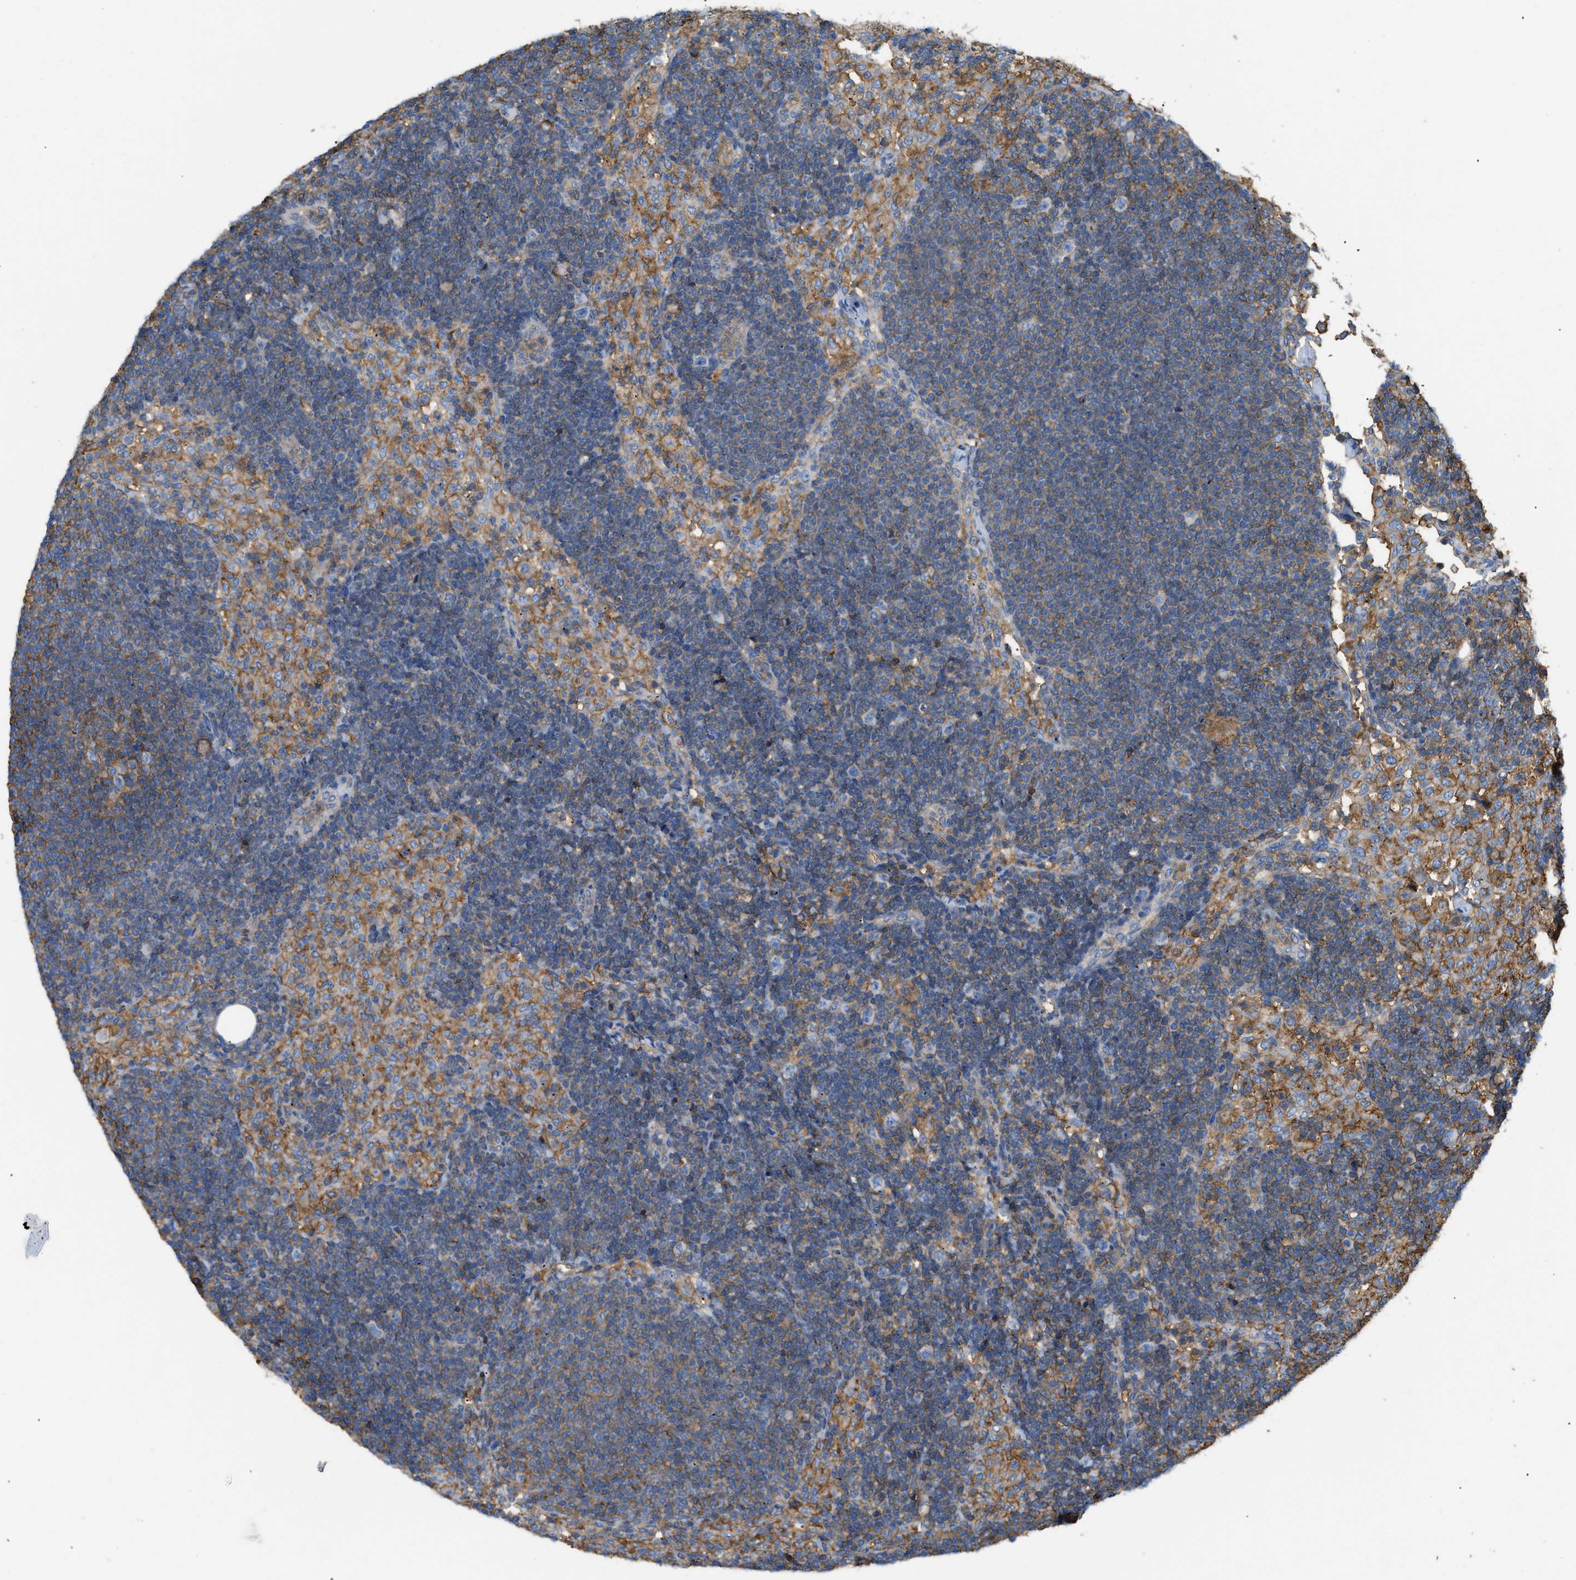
{"staining": {"intensity": "moderate", "quantity": ">75%", "location": "cytoplasmic/membranous"}, "tissue": "lymph node", "cell_type": "Germinal center cells", "image_type": "normal", "snomed": [{"axis": "morphology", "description": "Normal tissue, NOS"}, {"axis": "morphology", "description": "Carcinoid, malignant, NOS"}, {"axis": "topography", "description": "Lymph node"}], "caption": "Immunohistochemistry micrograph of benign human lymph node stained for a protein (brown), which exhibits medium levels of moderate cytoplasmic/membranous staining in approximately >75% of germinal center cells.", "gene": "GNB4", "patient": {"sex": "male", "age": 47}}